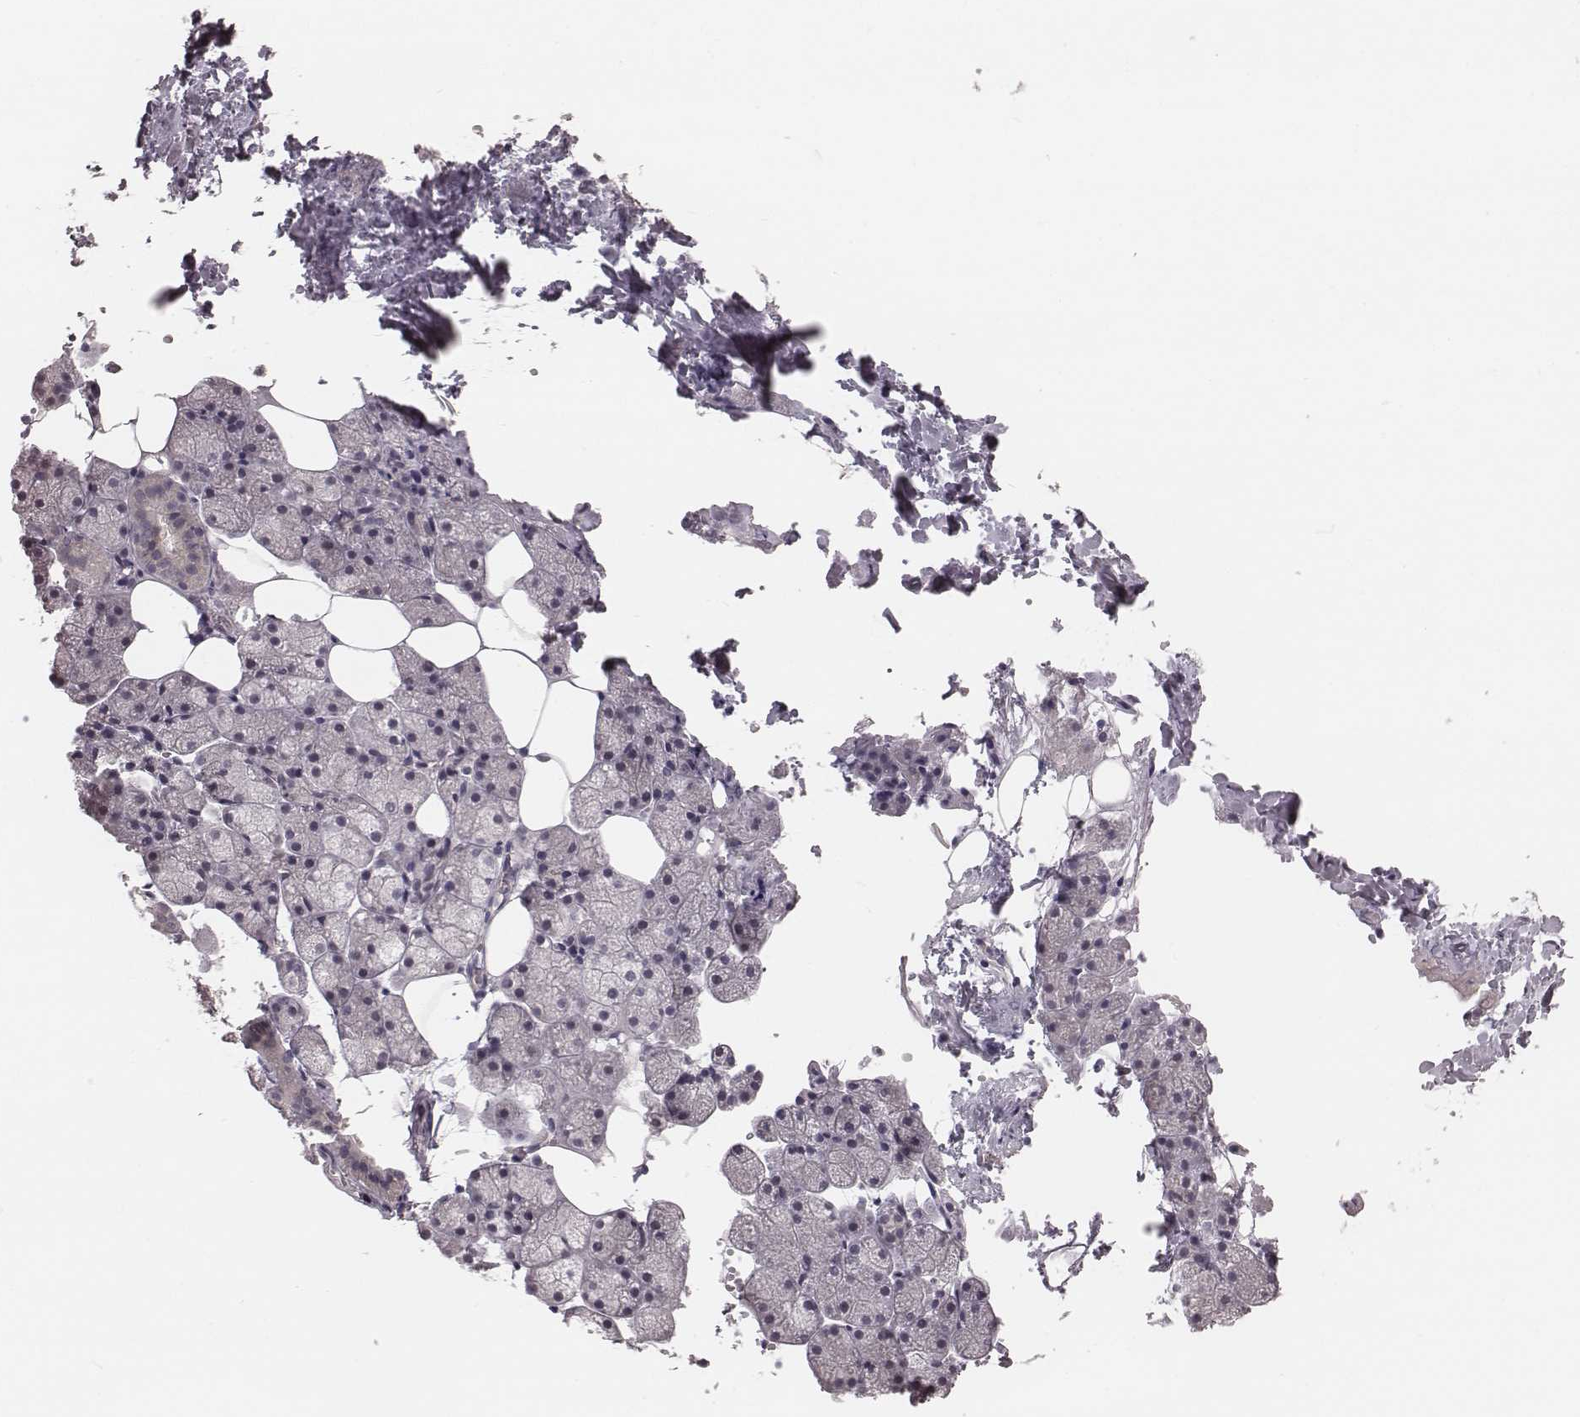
{"staining": {"intensity": "negative", "quantity": "none", "location": "none"}, "tissue": "salivary gland", "cell_type": "Glandular cells", "image_type": "normal", "snomed": [{"axis": "morphology", "description": "Normal tissue, NOS"}, {"axis": "topography", "description": "Salivary gland"}], "caption": "The micrograph displays no staining of glandular cells in normal salivary gland.", "gene": "IQCG", "patient": {"sex": "male", "age": 38}}